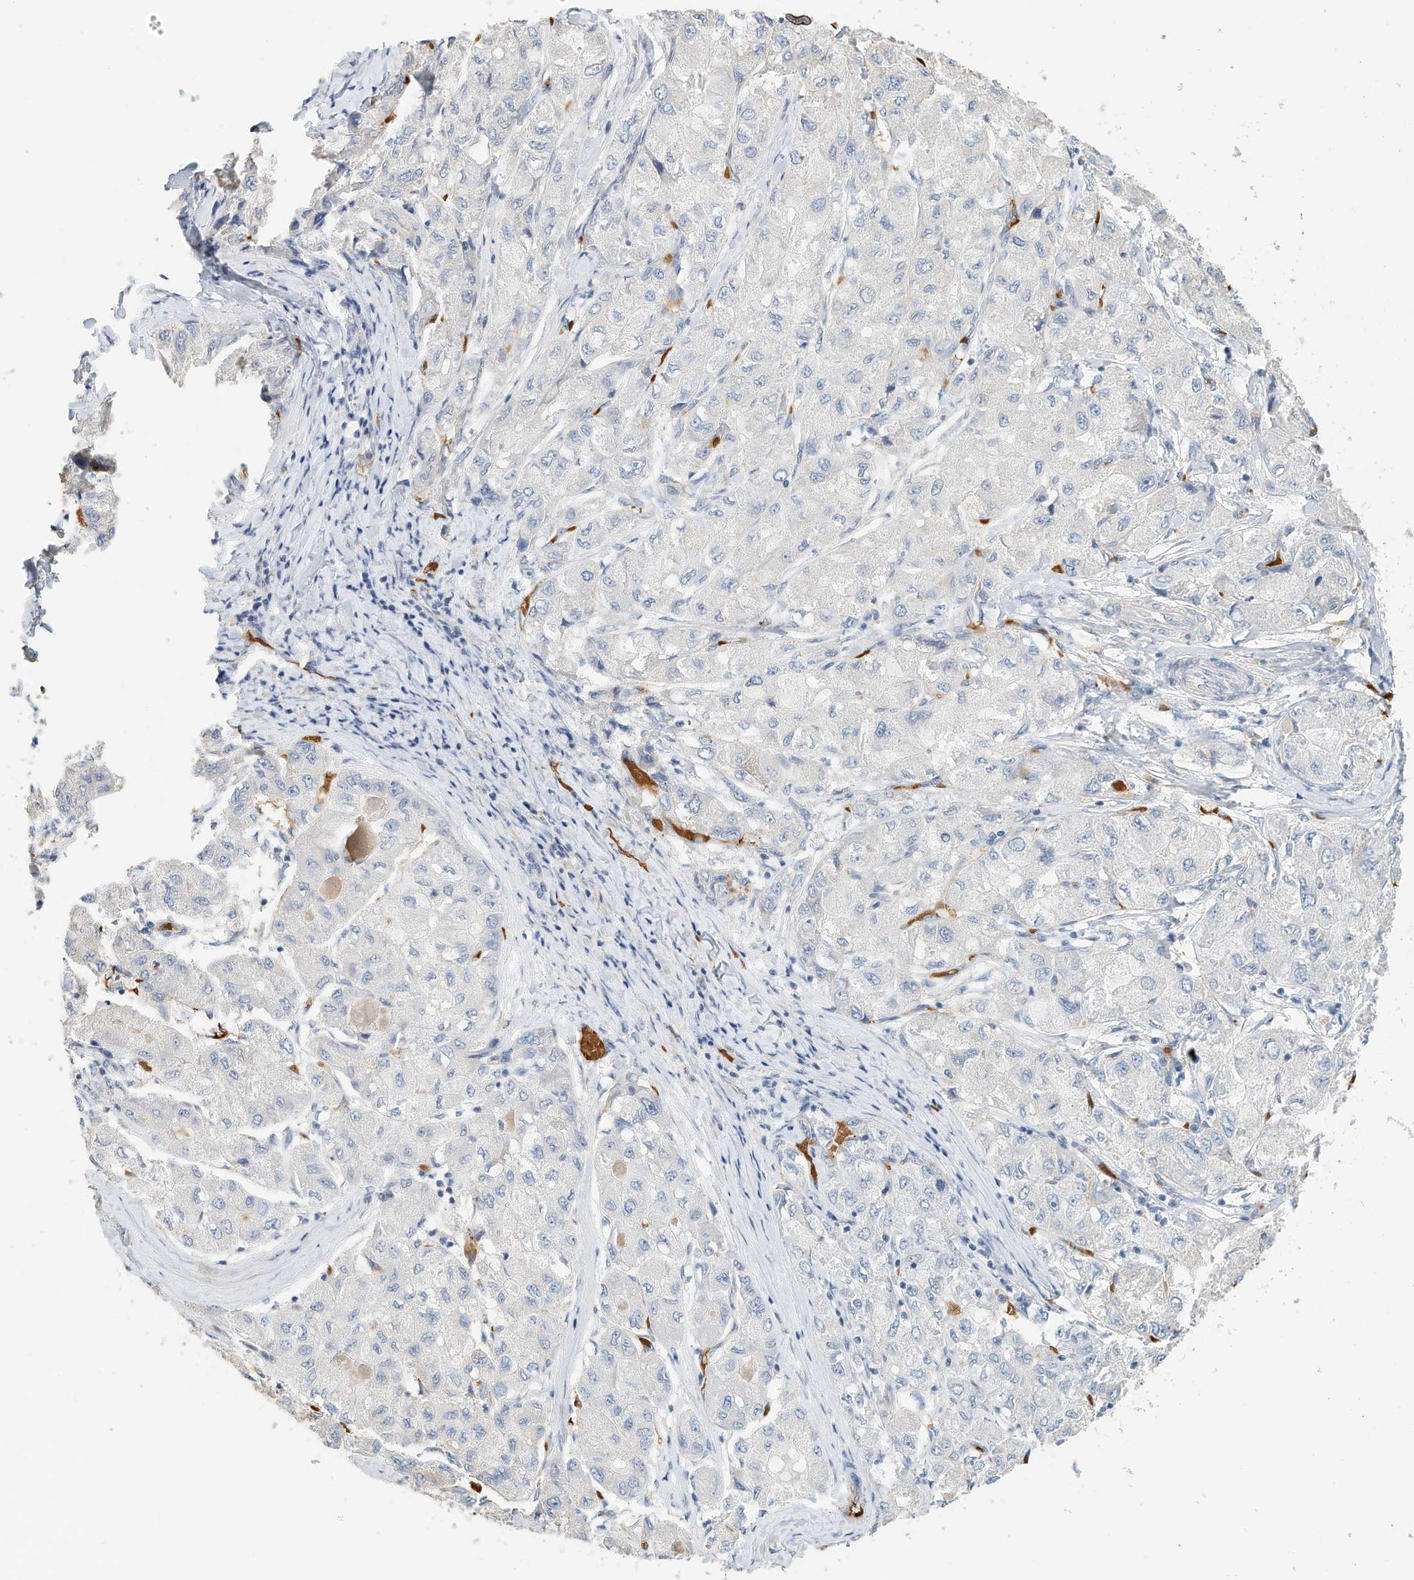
{"staining": {"intensity": "negative", "quantity": "none", "location": "none"}, "tissue": "liver cancer", "cell_type": "Tumor cells", "image_type": "cancer", "snomed": [{"axis": "morphology", "description": "Carcinoma, Hepatocellular, NOS"}, {"axis": "topography", "description": "Liver"}], "caption": "Immunohistochemical staining of human hepatocellular carcinoma (liver) reveals no significant expression in tumor cells.", "gene": "RCAN3", "patient": {"sex": "male", "age": 80}}